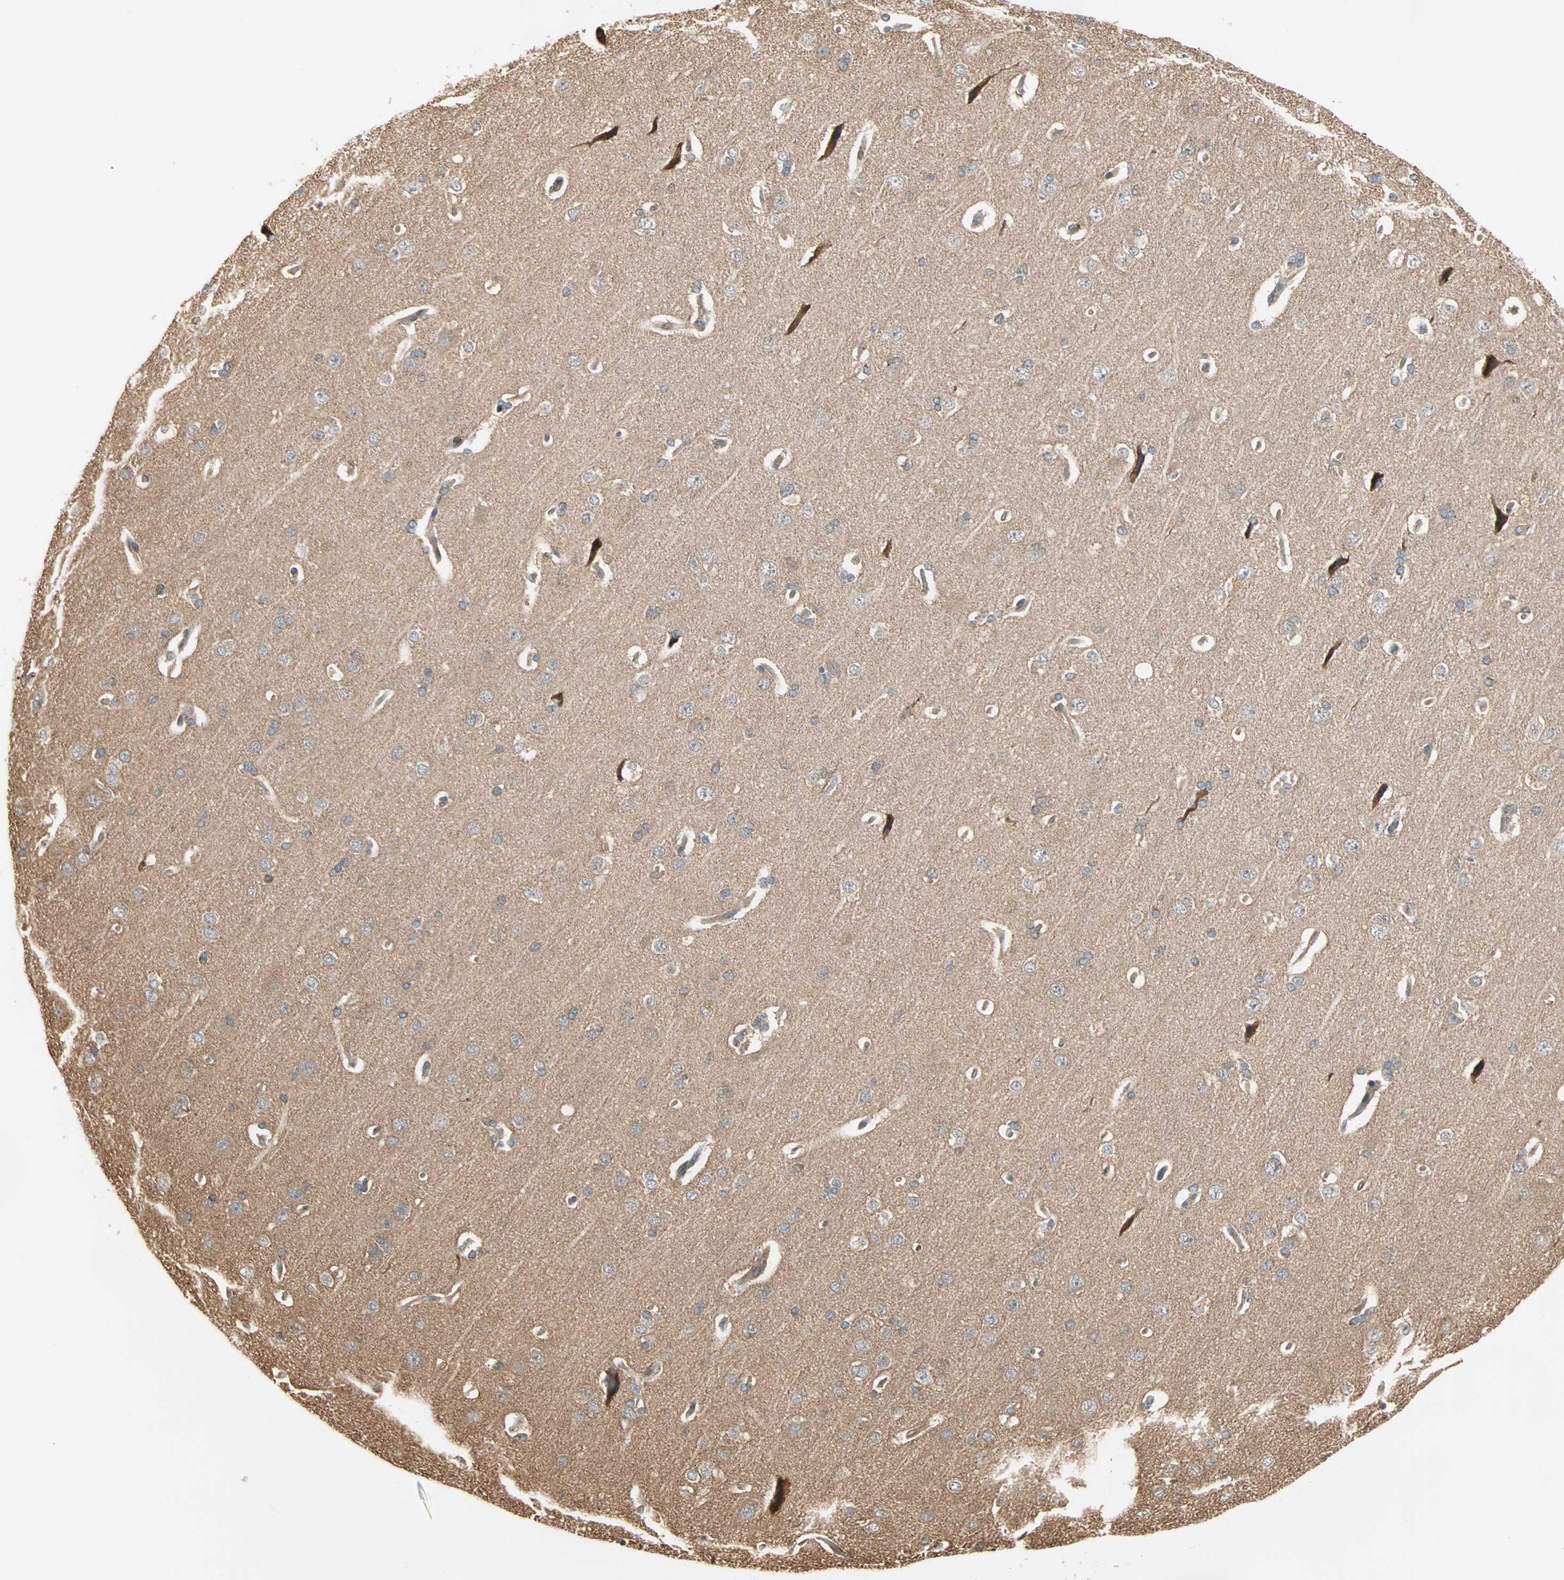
{"staining": {"intensity": "weak", "quantity": ">75%", "location": "cytoplasmic/membranous"}, "tissue": "cerebral cortex", "cell_type": "Endothelial cells", "image_type": "normal", "snomed": [{"axis": "morphology", "description": "Normal tissue, NOS"}, {"axis": "topography", "description": "Cerebral cortex"}], "caption": "Cerebral cortex stained for a protein displays weak cytoplasmic/membranous positivity in endothelial cells. The staining was performed using DAB (3,3'-diaminobenzidine), with brown indicating positive protein expression. Nuclei are stained blue with hematoxylin.", "gene": "P4HA1", "patient": {"sex": "male", "age": 62}}